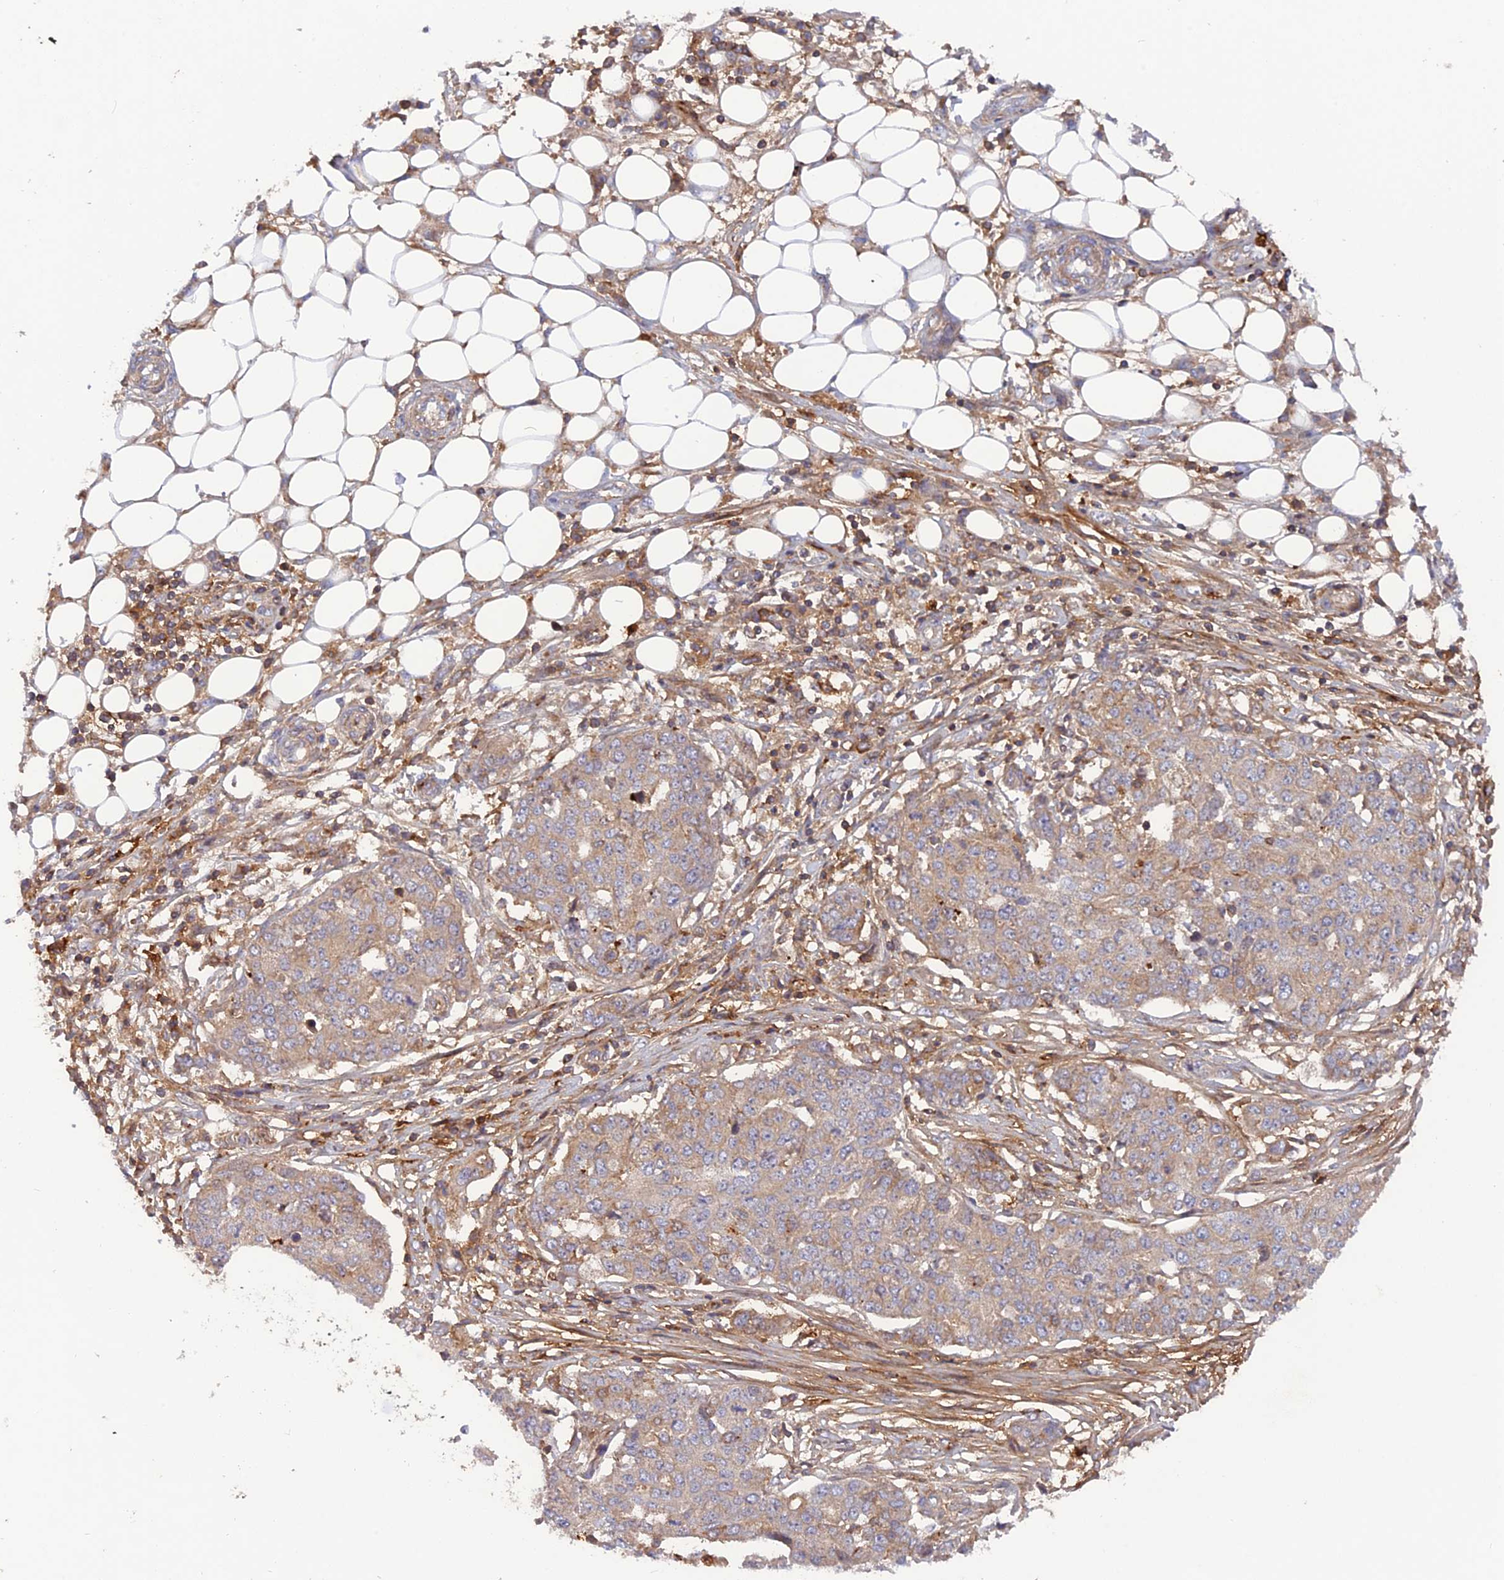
{"staining": {"intensity": "weak", "quantity": "<25%", "location": "cytoplasmic/membranous"}, "tissue": "ovarian cancer", "cell_type": "Tumor cells", "image_type": "cancer", "snomed": [{"axis": "morphology", "description": "Cystadenocarcinoma, serous, NOS"}, {"axis": "topography", "description": "Soft tissue"}, {"axis": "topography", "description": "Ovary"}], "caption": "IHC image of ovarian cancer (serous cystadenocarcinoma) stained for a protein (brown), which exhibits no staining in tumor cells.", "gene": "CPNE7", "patient": {"sex": "female", "age": 57}}